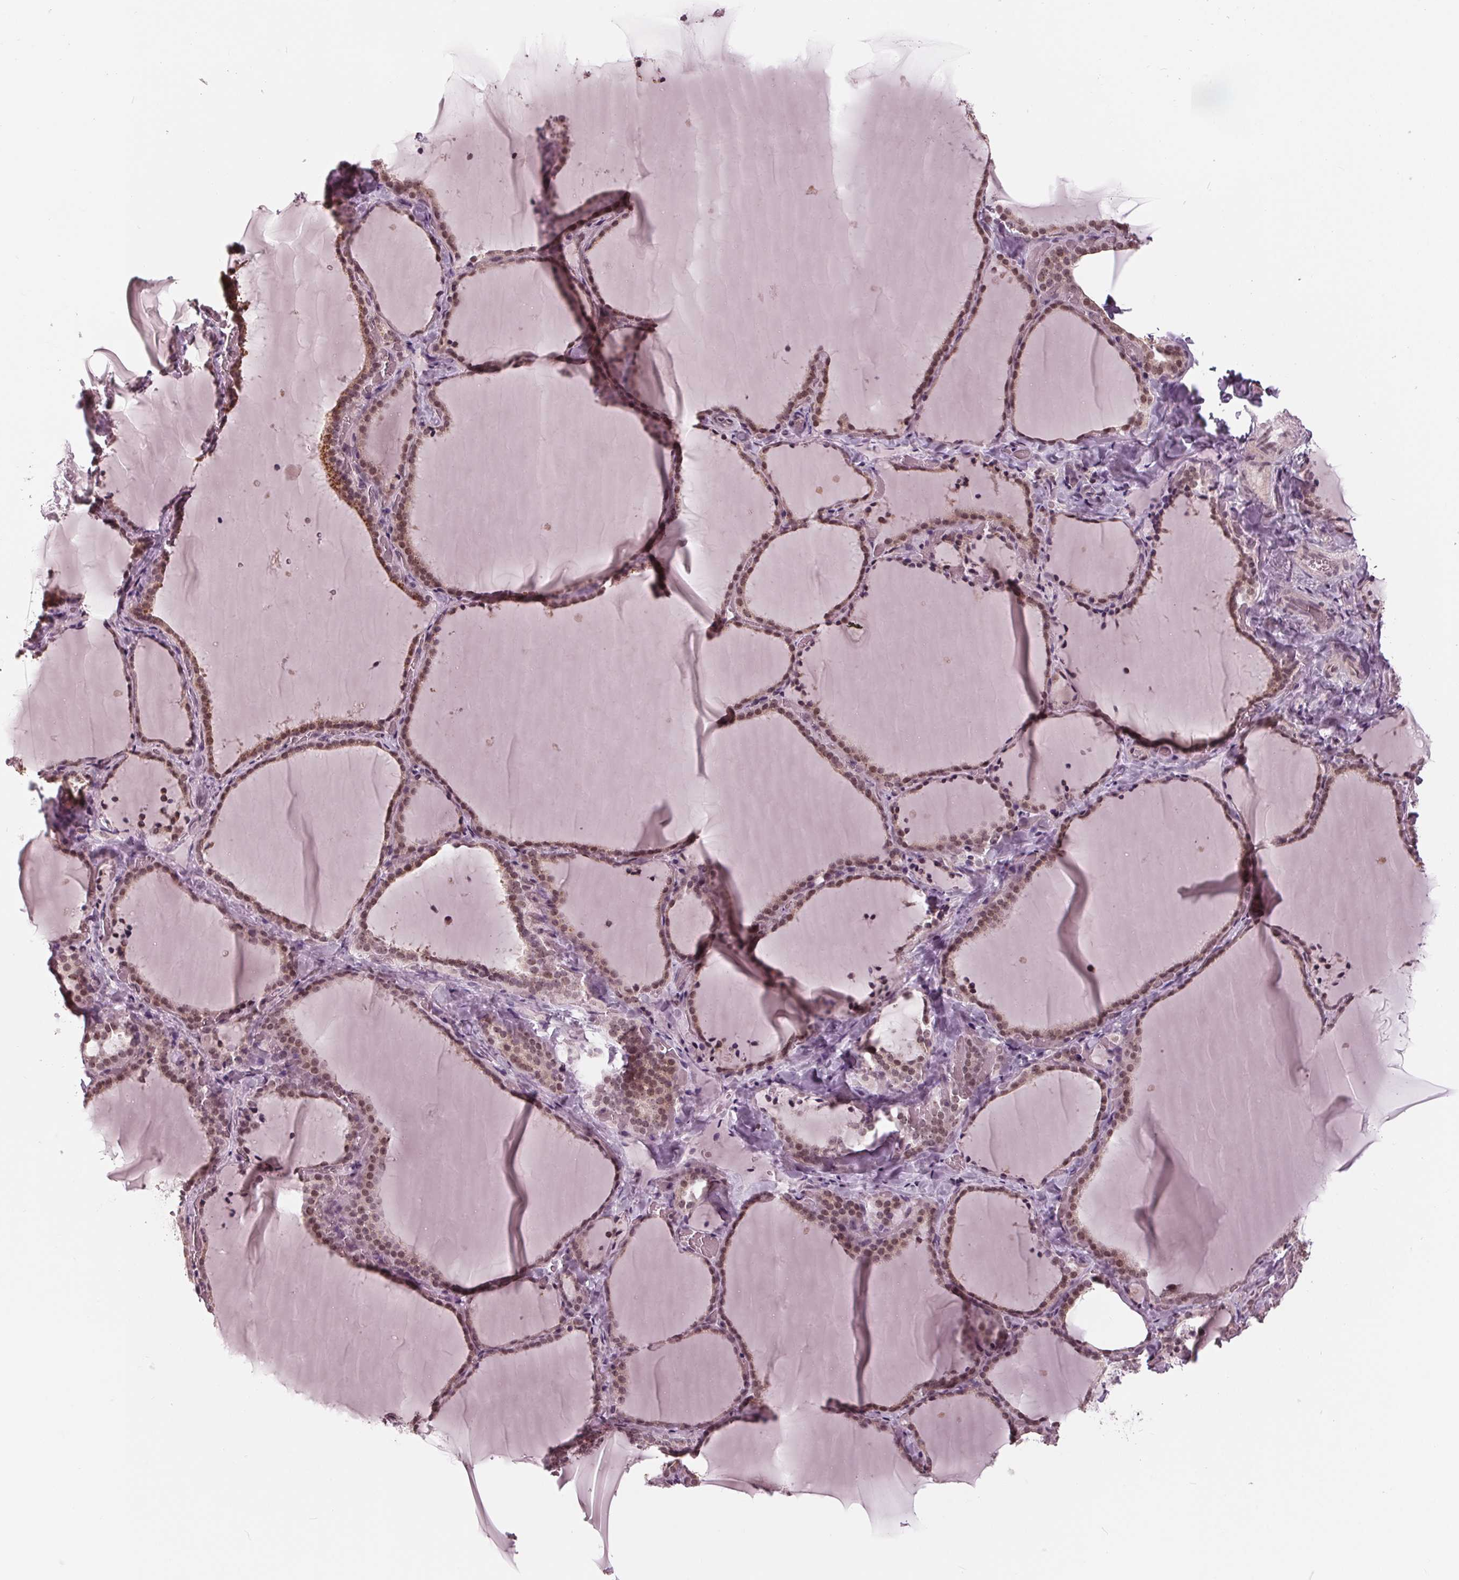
{"staining": {"intensity": "moderate", "quantity": ">75%", "location": "nuclear"}, "tissue": "thyroid gland", "cell_type": "Glandular cells", "image_type": "normal", "snomed": [{"axis": "morphology", "description": "Normal tissue, NOS"}, {"axis": "topography", "description": "Thyroid gland"}], "caption": "Immunohistochemistry histopathology image of benign thyroid gland: human thyroid gland stained using IHC exhibits medium levels of moderate protein expression localized specifically in the nuclear of glandular cells, appearing as a nuclear brown color.", "gene": "SLX4", "patient": {"sex": "female", "age": 22}}